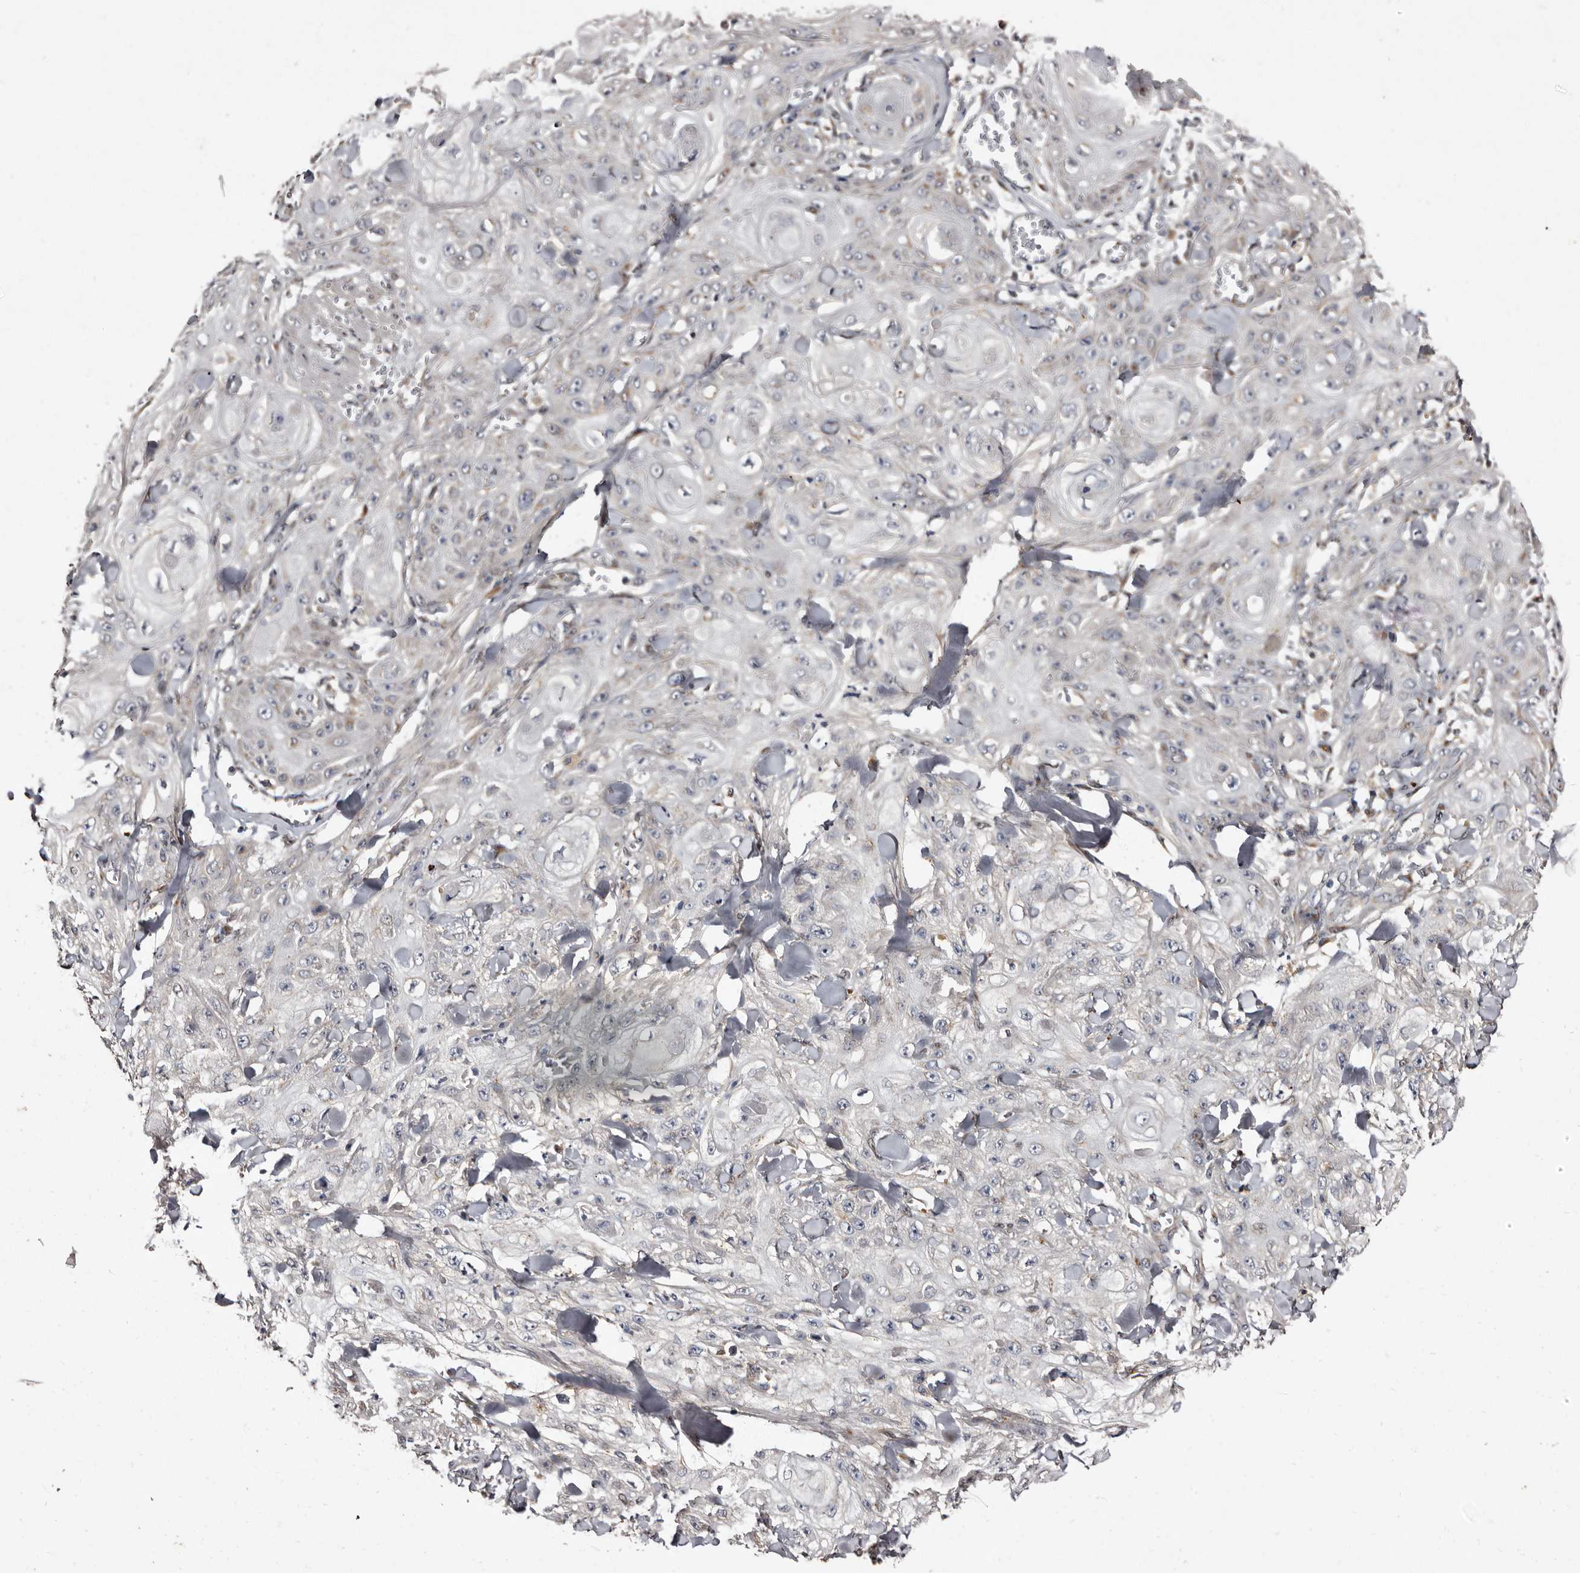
{"staining": {"intensity": "weak", "quantity": "<25%", "location": "cytoplasmic/membranous"}, "tissue": "skin cancer", "cell_type": "Tumor cells", "image_type": "cancer", "snomed": [{"axis": "morphology", "description": "Squamous cell carcinoma, NOS"}, {"axis": "topography", "description": "Skin"}], "caption": "DAB immunohistochemical staining of skin cancer (squamous cell carcinoma) reveals no significant staining in tumor cells.", "gene": "FAM91A1", "patient": {"sex": "male", "age": 74}}